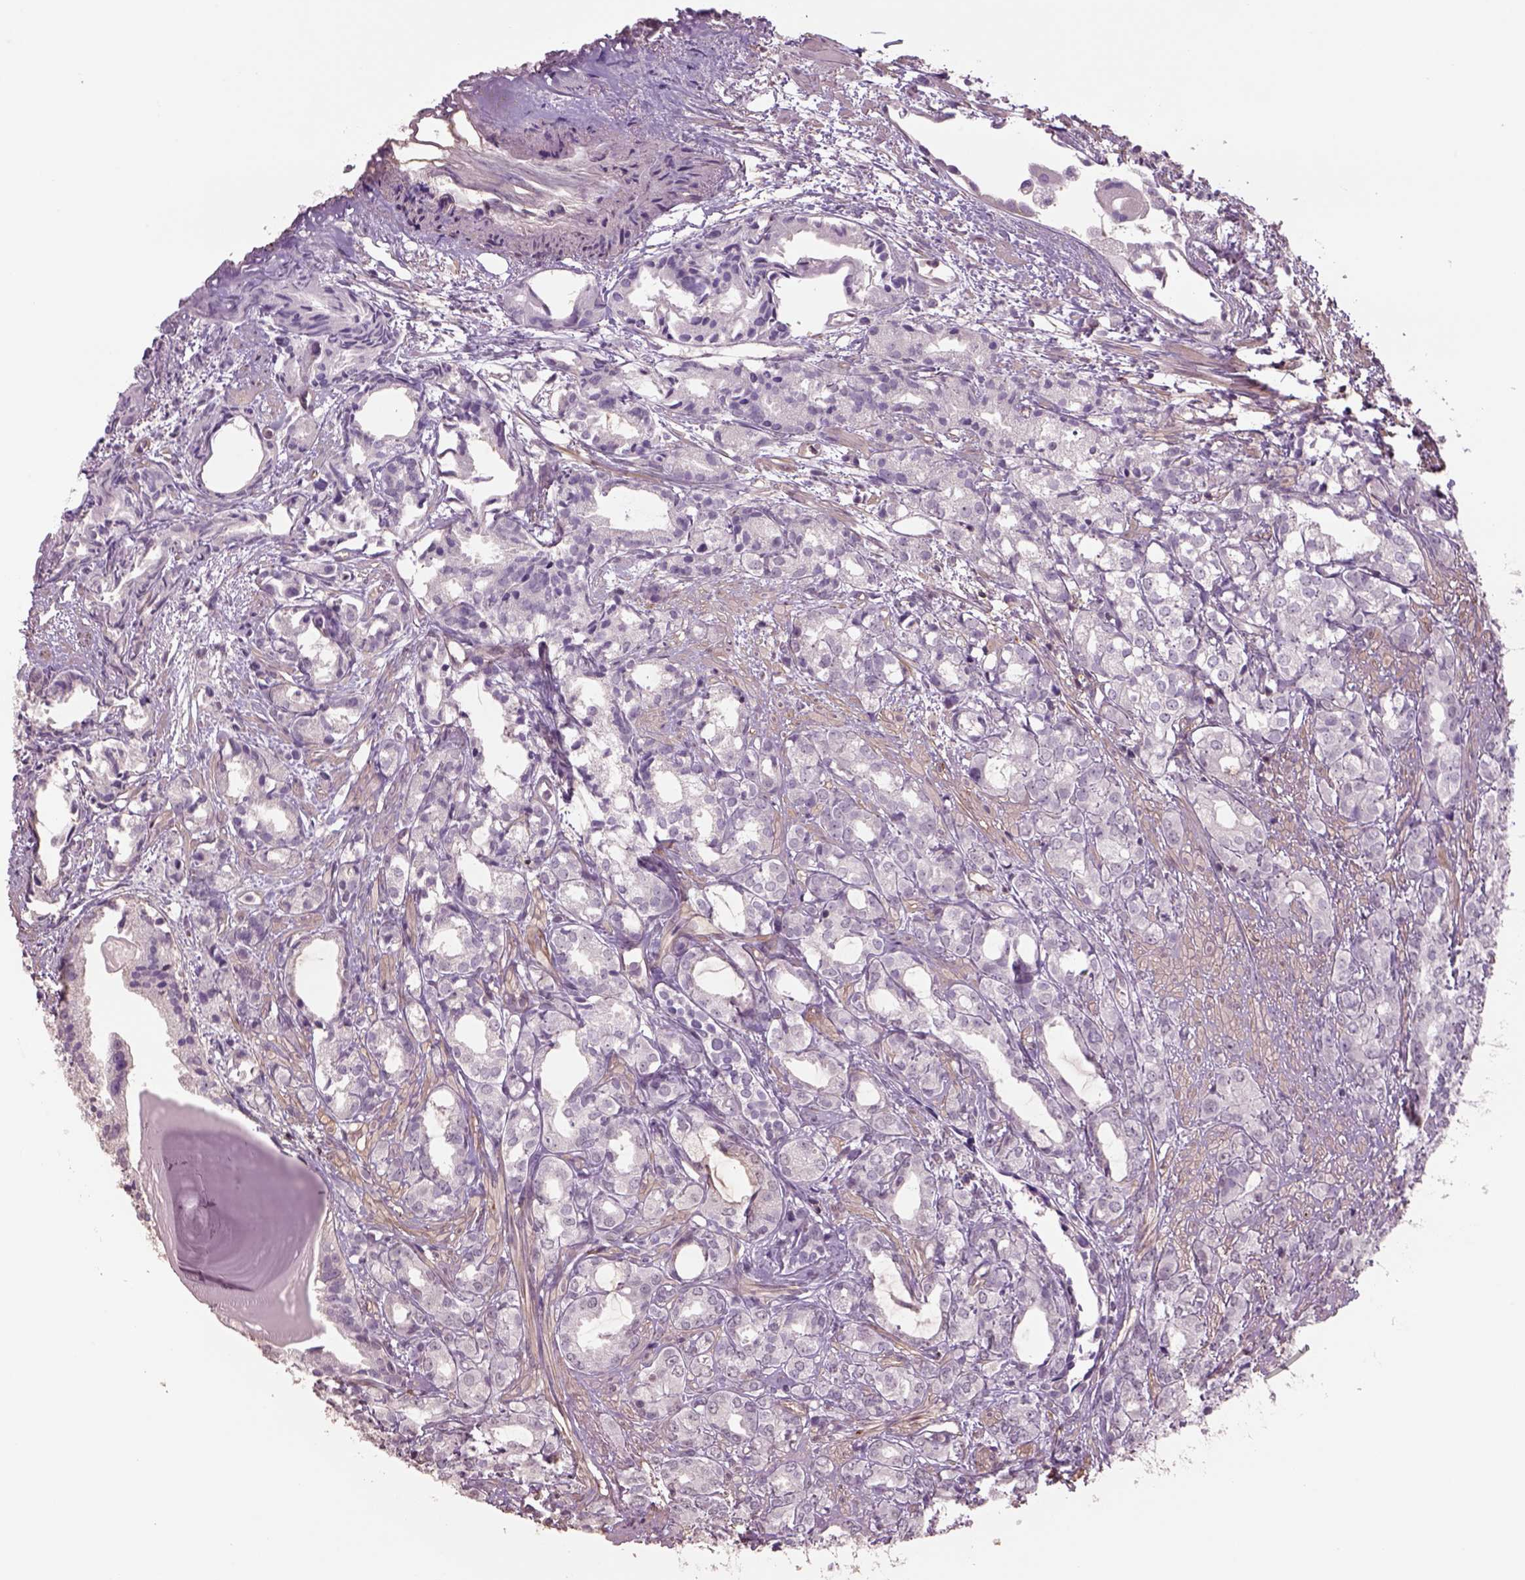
{"staining": {"intensity": "negative", "quantity": "none", "location": "none"}, "tissue": "prostate cancer", "cell_type": "Tumor cells", "image_type": "cancer", "snomed": [{"axis": "morphology", "description": "Adenocarcinoma, High grade"}, {"axis": "topography", "description": "Prostate"}], "caption": "Immunohistochemical staining of human prostate adenocarcinoma (high-grade) displays no significant expression in tumor cells.", "gene": "LIN7A", "patient": {"sex": "male", "age": 79}}